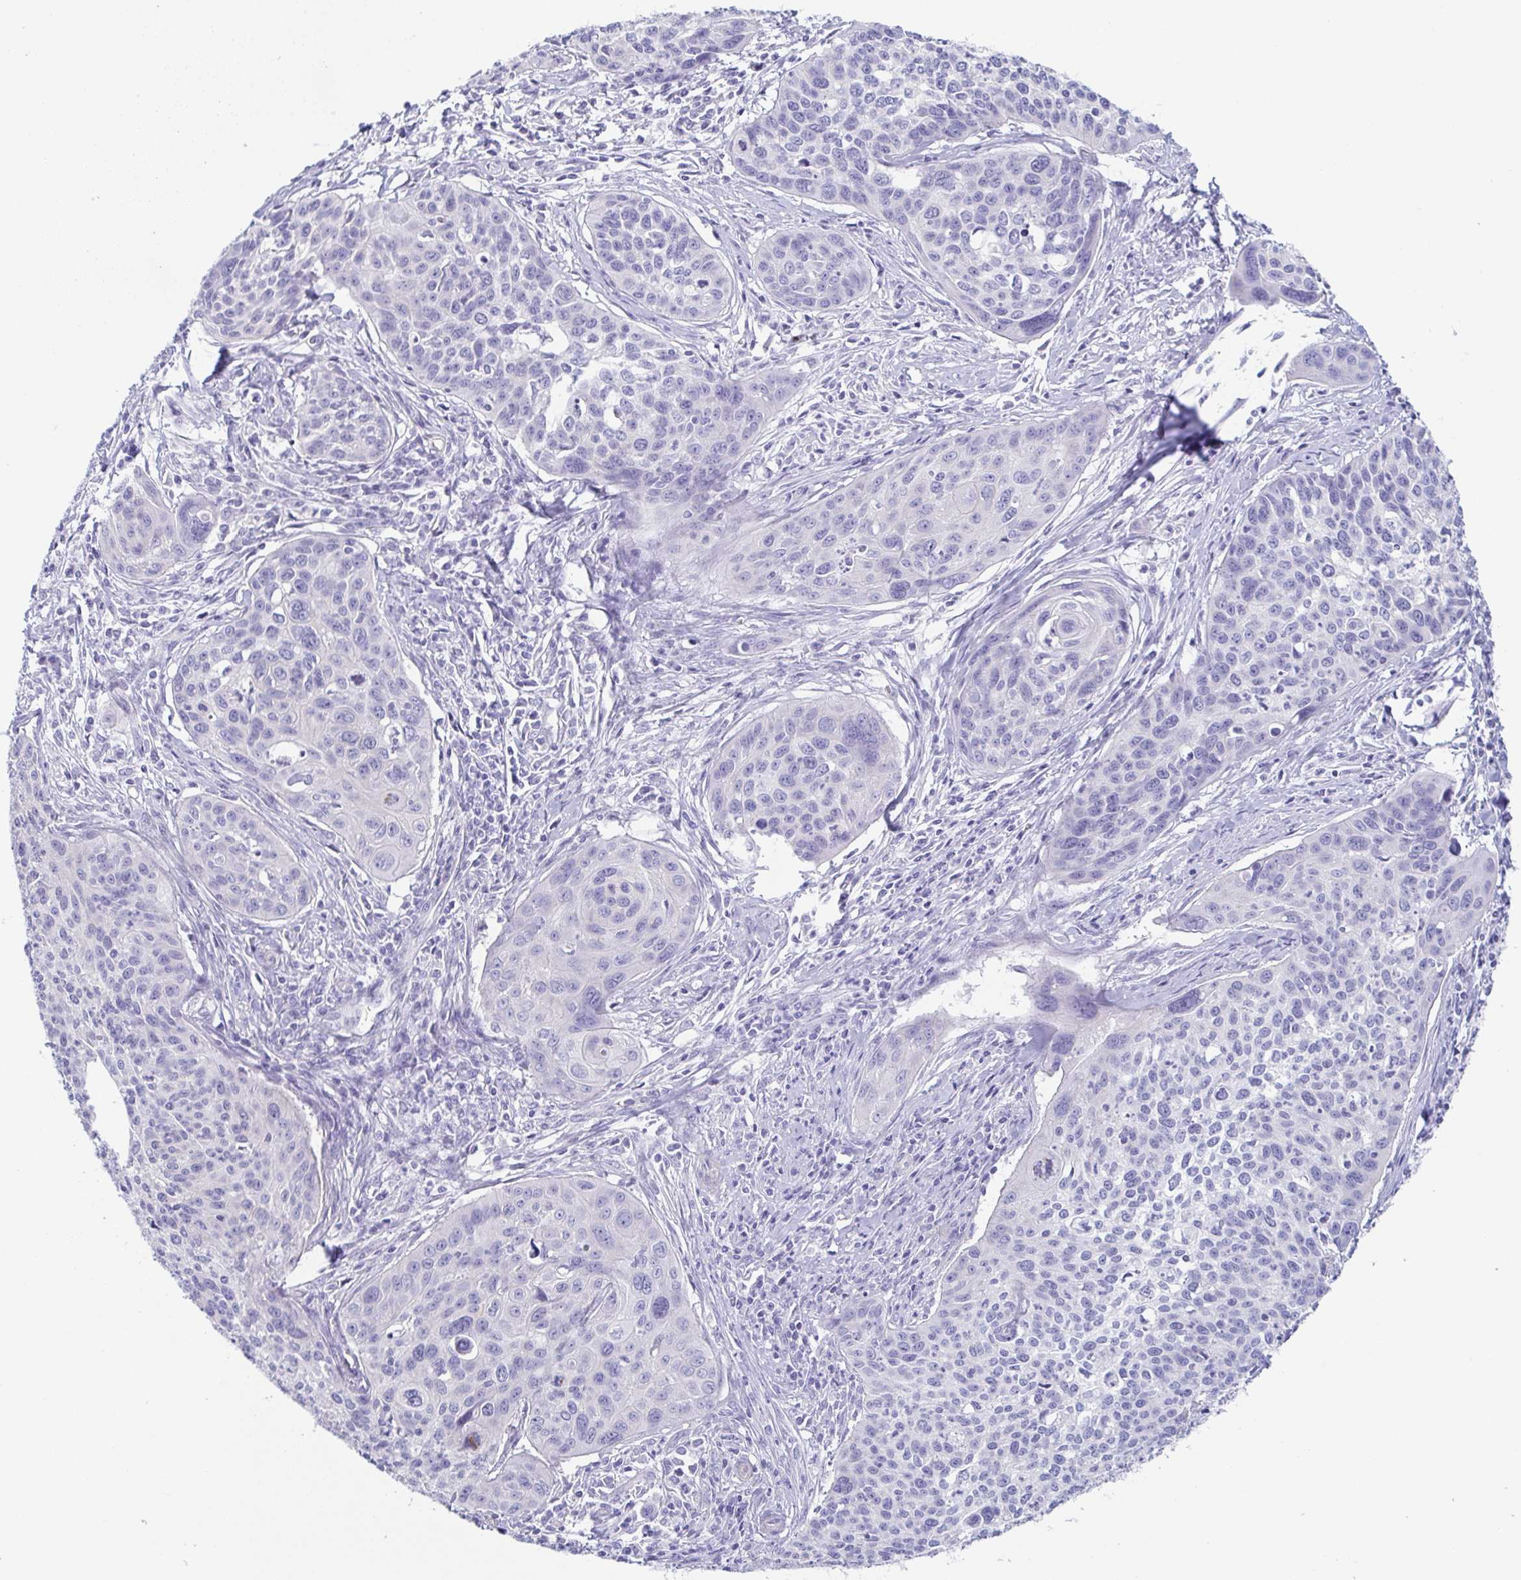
{"staining": {"intensity": "negative", "quantity": "none", "location": "none"}, "tissue": "cervical cancer", "cell_type": "Tumor cells", "image_type": "cancer", "snomed": [{"axis": "morphology", "description": "Squamous cell carcinoma, NOS"}, {"axis": "topography", "description": "Cervix"}], "caption": "Tumor cells show no significant positivity in cervical cancer.", "gene": "PRR4", "patient": {"sex": "female", "age": 31}}